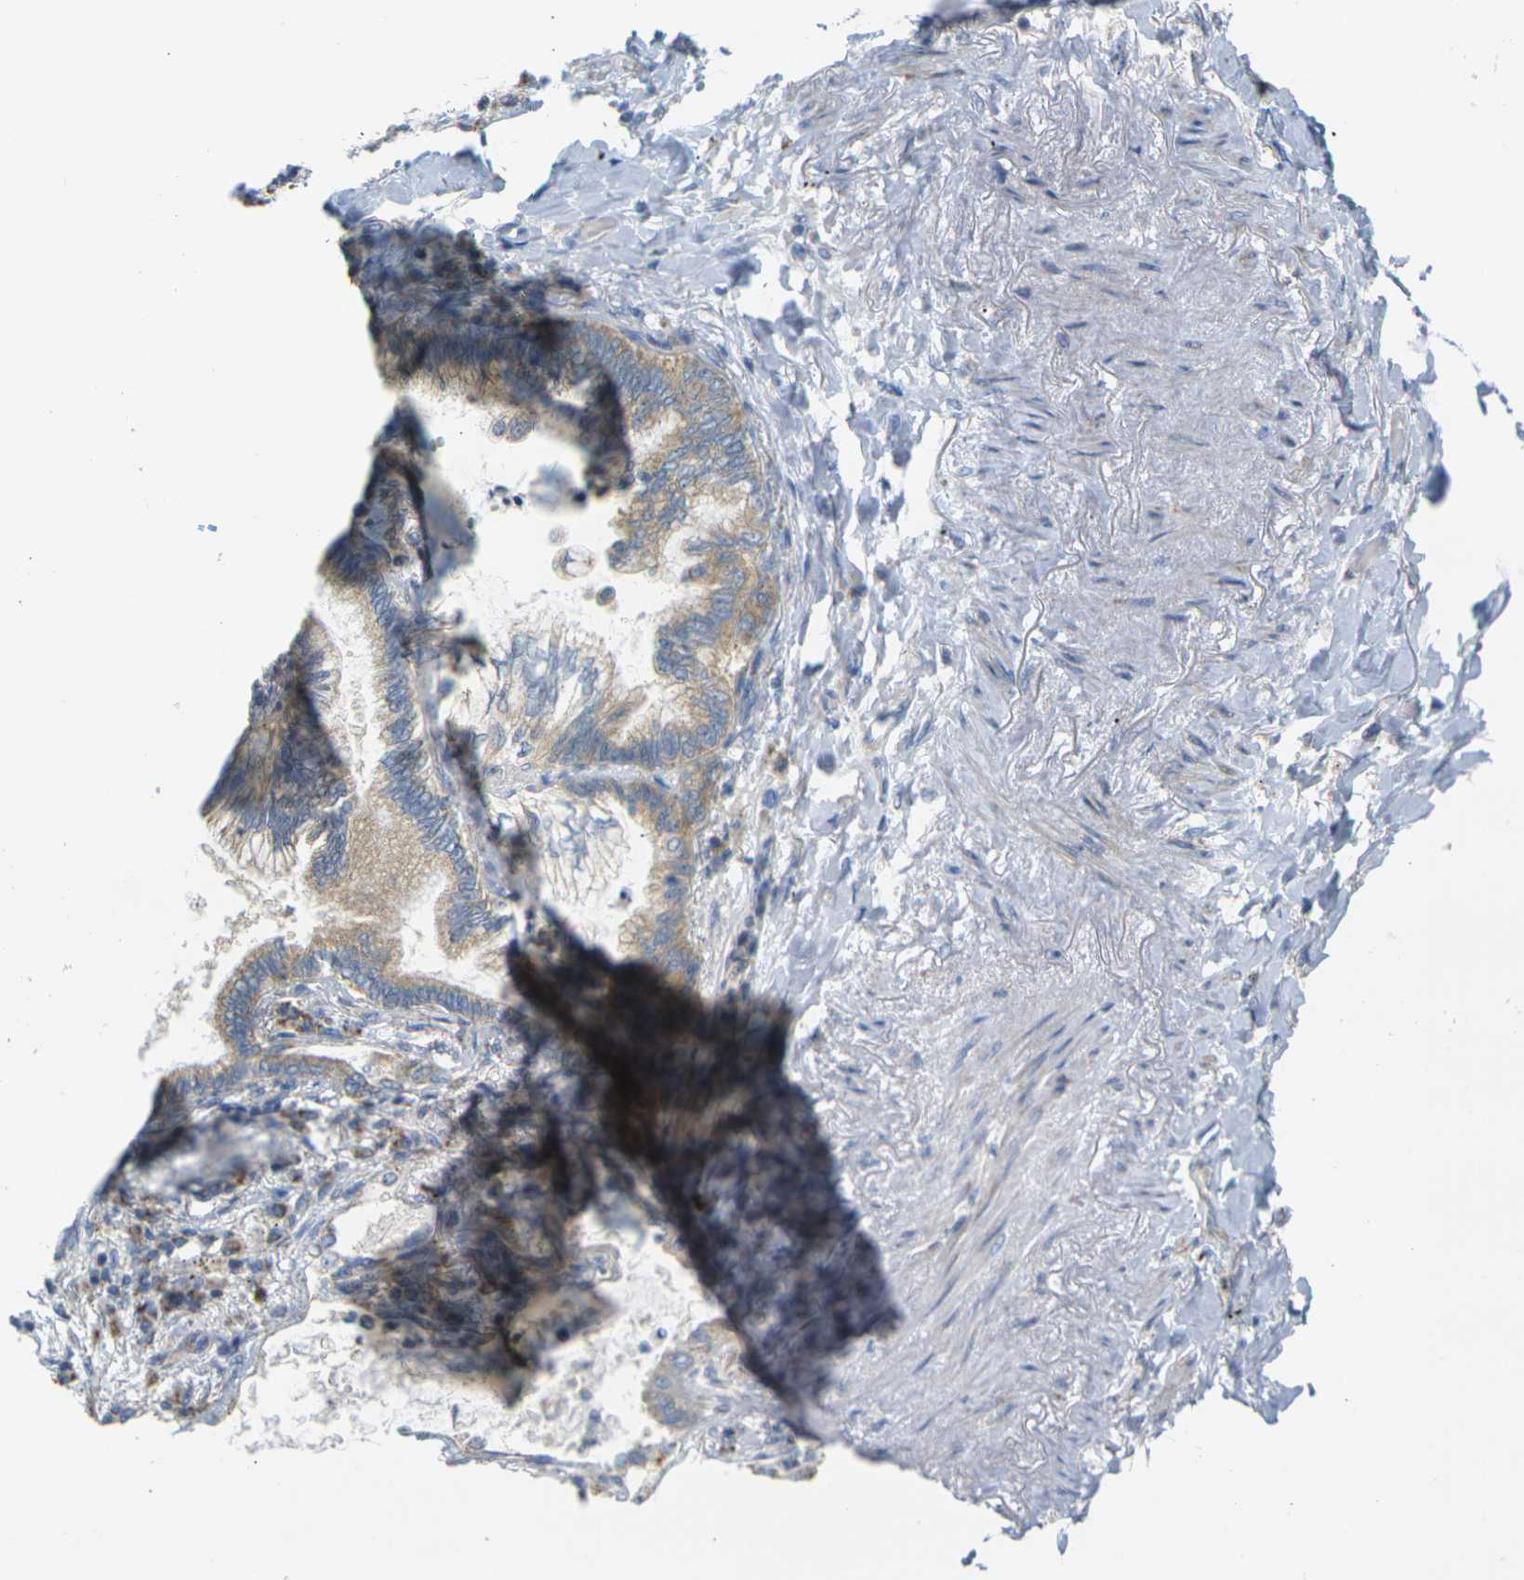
{"staining": {"intensity": "weak", "quantity": "25%-75%", "location": "cytoplasmic/membranous"}, "tissue": "lung cancer", "cell_type": "Tumor cells", "image_type": "cancer", "snomed": [{"axis": "morphology", "description": "Normal tissue, NOS"}, {"axis": "morphology", "description": "Adenocarcinoma, NOS"}, {"axis": "topography", "description": "Bronchus"}, {"axis": "topography", "description": "Lung"}], "caption": "Human lung adenocarcinoma stained with a protein marker shows weak staining in tumor cells.", "gene": "PARD6B", "patient": {"sex": "female", "age": 70}}